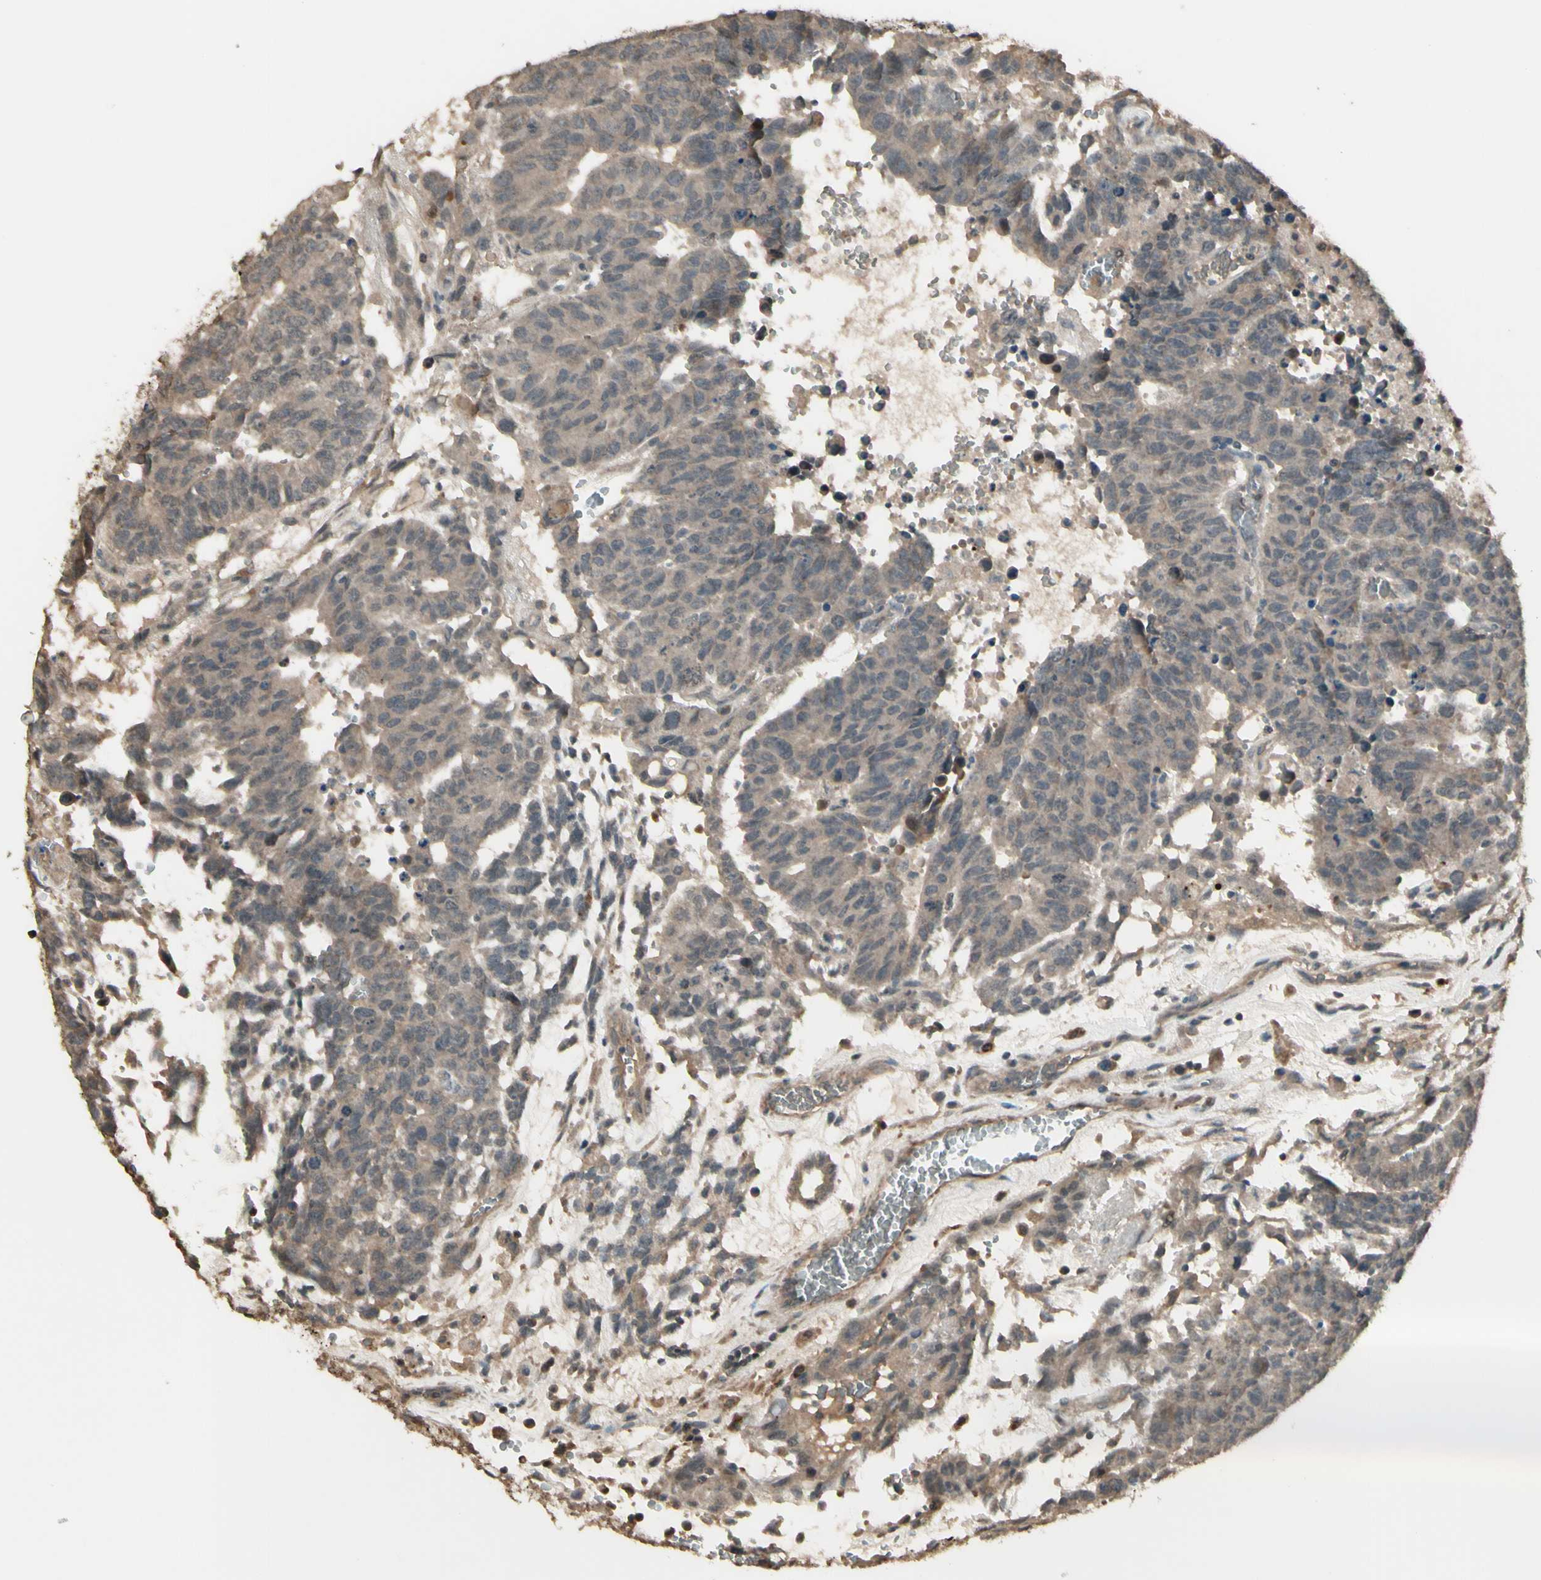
{"staining": {"intensity": "weak", "quantity": ">75%", "location": "cytoplasmic/membranous"}, "tissue": "testis cancer", "cell_type": "Tumor cells", "image_type": "cancer", "snomed": [{"axis": "morphology", "description": "Seminoma, NOS"}, {"axis": "morphology", "description": "Carcinoma, Embryonal, NOS"}, {"axis": "topography", "description": "Testis"}], "caption": "Embryonal carcinoma (testis) stained with IHC demonstrates weak cytoplasmic/membranous positivity in about >75% of tumor cells.", "gene": "GNAS", "patient": {"sex": "male", "age": 52}}